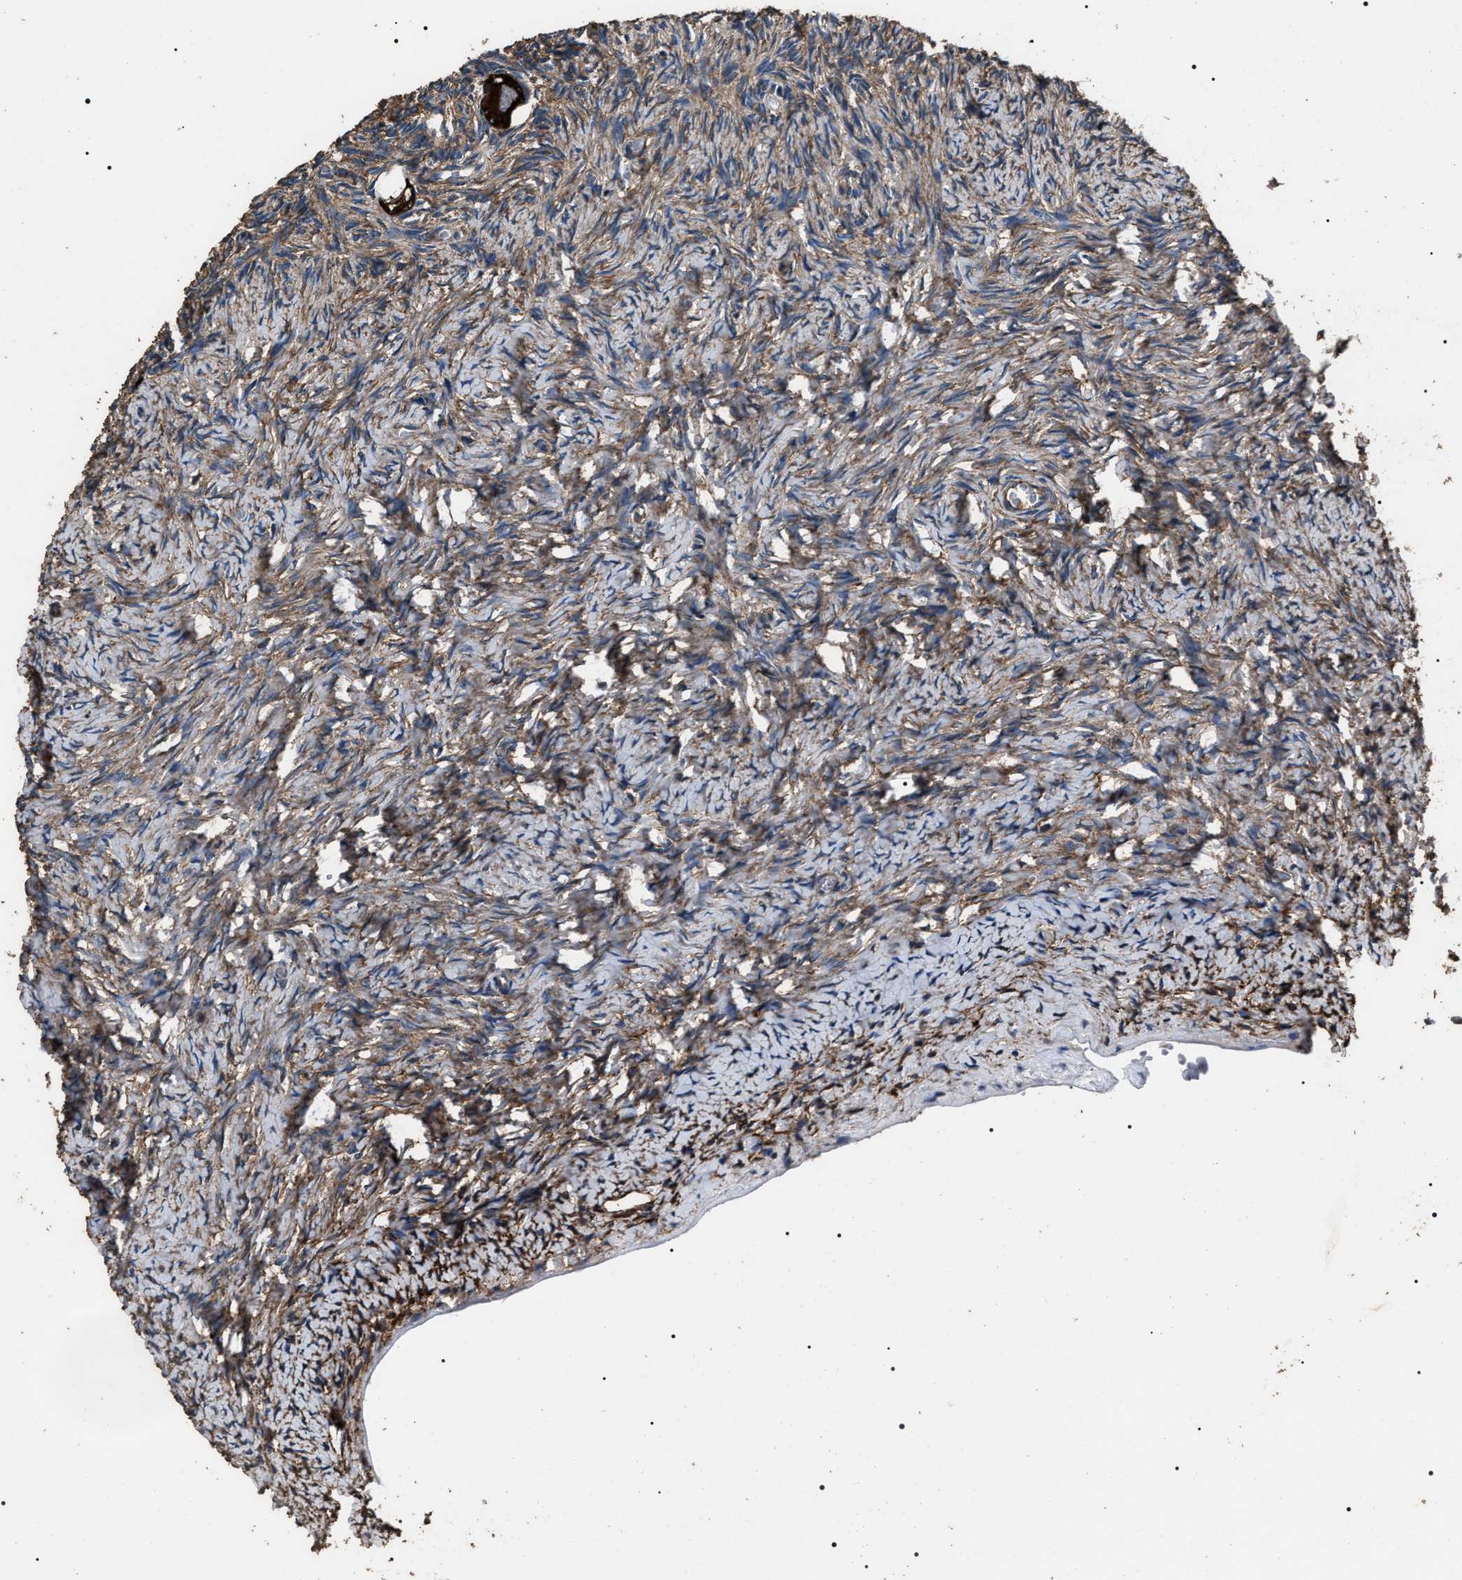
{"staining": {"intensity": "strong", "quantity": ">75%", "location": "cytoplasmic/membranous"}, "tissue": "ovary", "cell_type": "Follicle cells", "image_type": "normal", "snomed": [{"axis": "morphology", "description": "Normal tissue, NOS"}, {"axis": "topography", "description": "Ovary"}], "caption": "IHC of benign ovary shows high levels of strong cytoplasmic/membranous staining in approximately >75% of follicle cells.", "gene": "HSCB", "patient": {"sex": "female", "age": 27}}